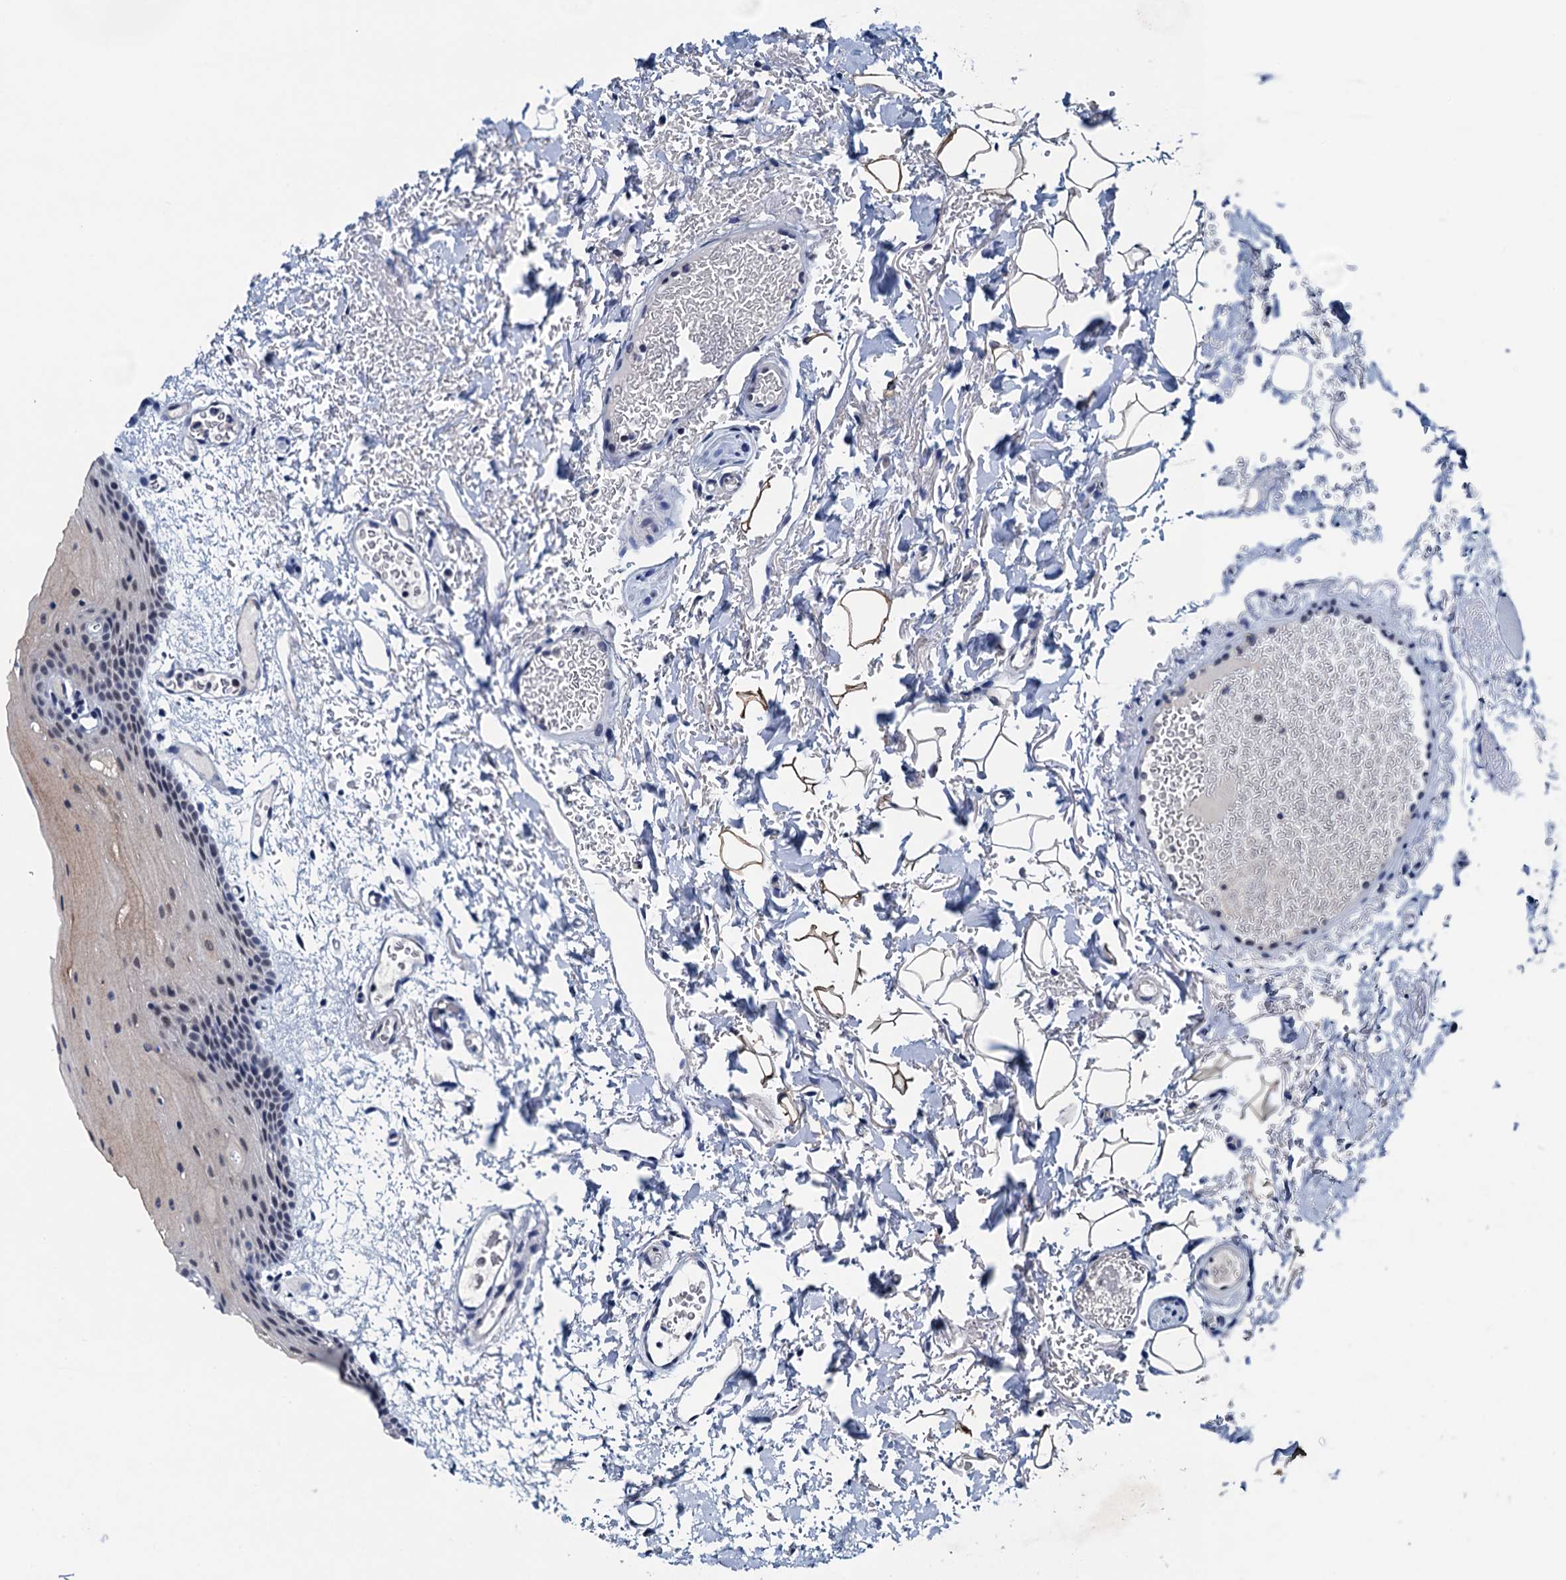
{"staining": {"intensity": "moderate", "quantity": "<25%", "location": "nuclear"}, "tissue": "oral mucosa", "cell_type": "Squamous epithelial cells", "image_type": "normal", "snomed": [{"axis": "morphology", "description": "Normal tissue, NOS"}, {"axis": "topography", "description": "Oral tissue"}], "caption": "IHC of unremarkable oral mucosa displays low levels of moderate nuclear positivity in approximately <25% of squamous epithelial cells. (Stains: DAB (3,3'-diaminobenzidine) in brown, nuclei in blue, Microscopy: brightfield microscopy at high magnification).", "gene": "FNBP4", "patient": {"sex": "female", "age": 70}}